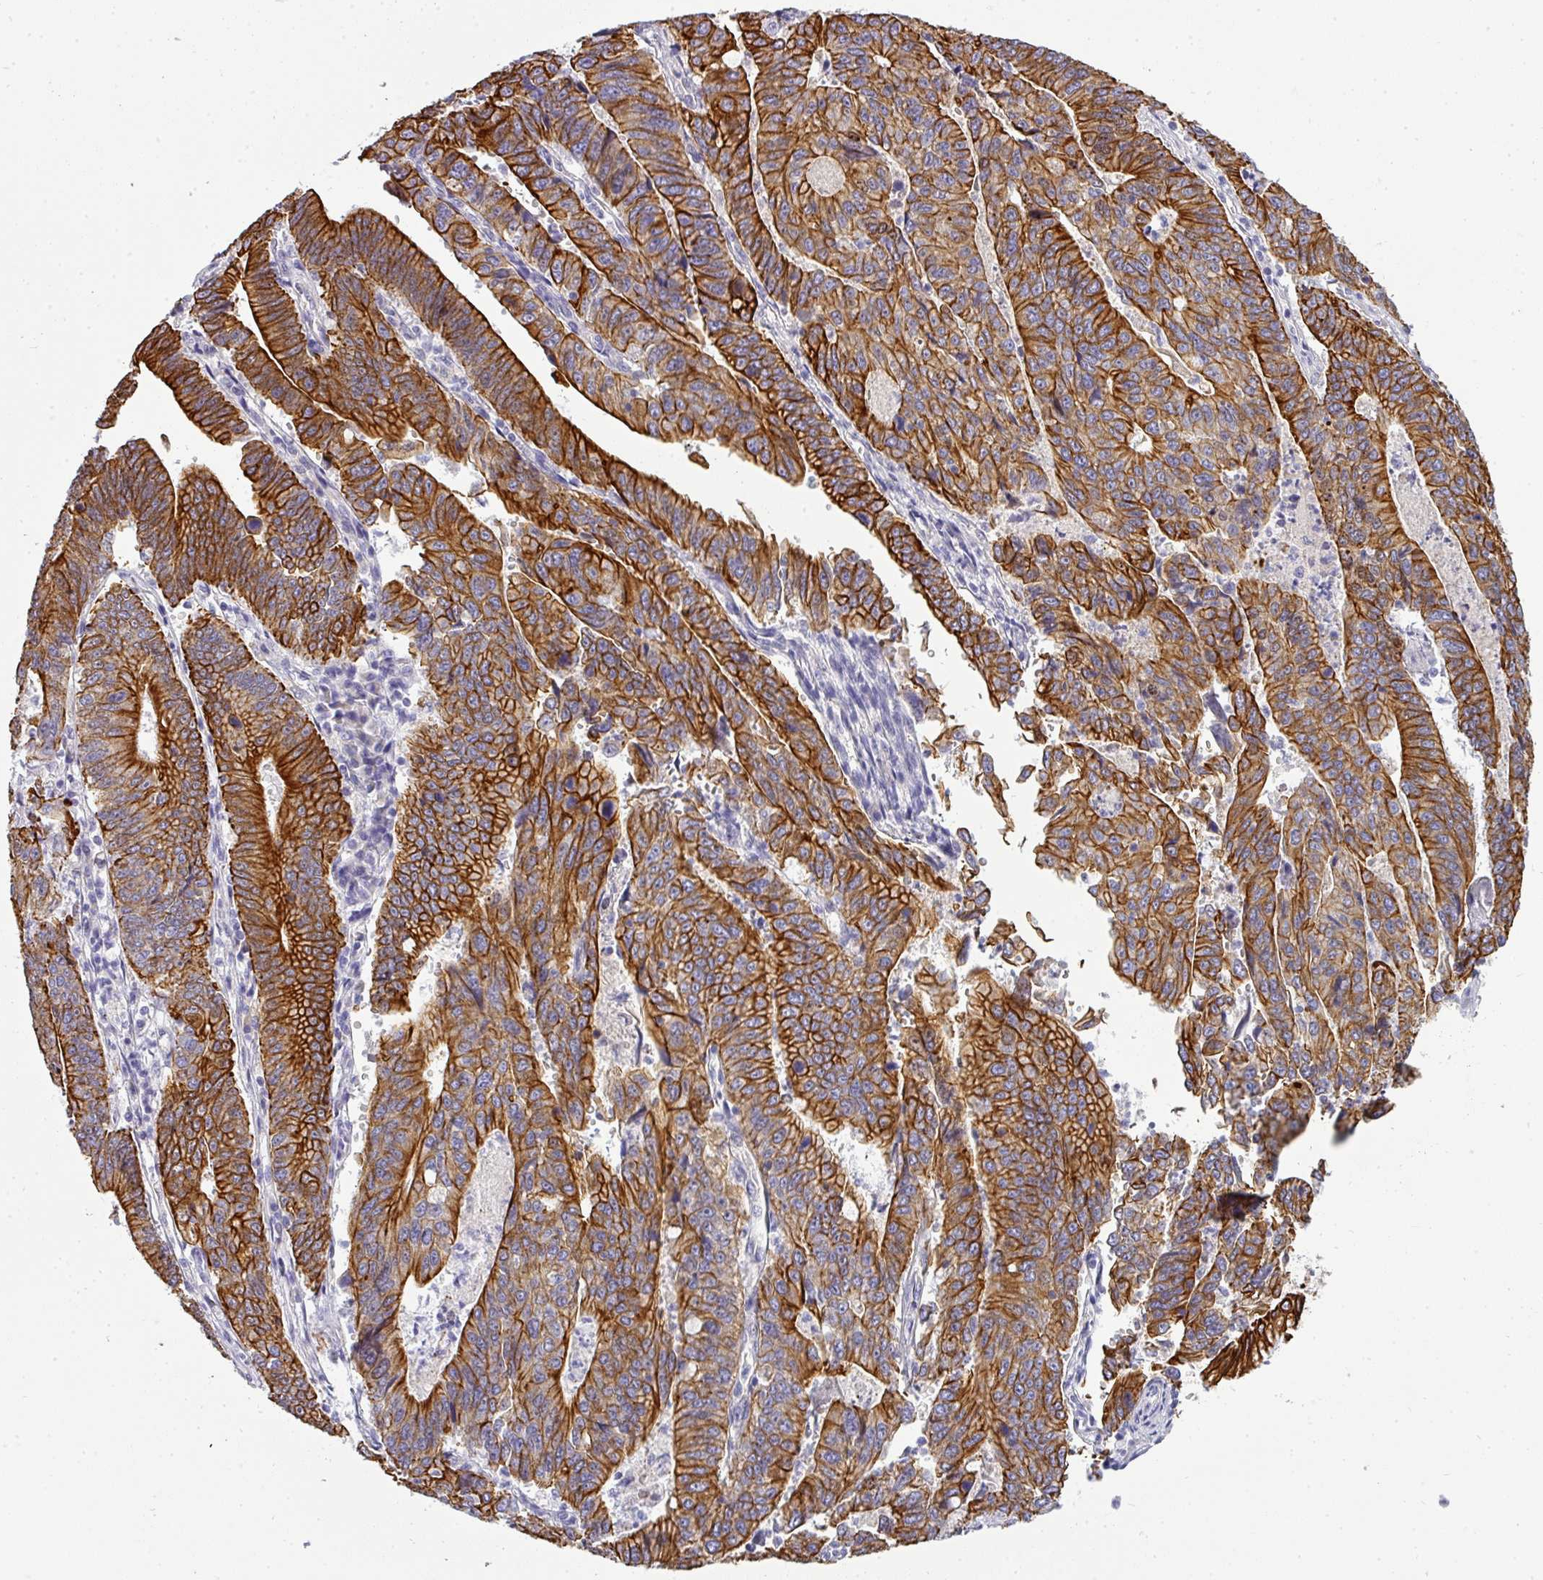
{"staining": {"intensity": "strong", "quantity": ">75%", "location": "cytoplasmic/membranous"}, "tissue": "stomach cancer", "cell_type": "Tumor cells", "image_type": "cancer", "snomed": [{"axis": "morphology", "description": "Adenocarcinoma, NOS"}, {"axis": "topography", "description": "Stomach"}], "caption": "Protein staining of stomach adenocarcinoma tissue displays strong cytoplasmic/membranous staining in about >75% of tumor cells. The staining is performed using DAB brown chromogen to label protein expression. The nuclei are counter-stained blue using hematoxylin.", "gene": "ASXL3", "patient": {"sex": "male", "age": 59}}